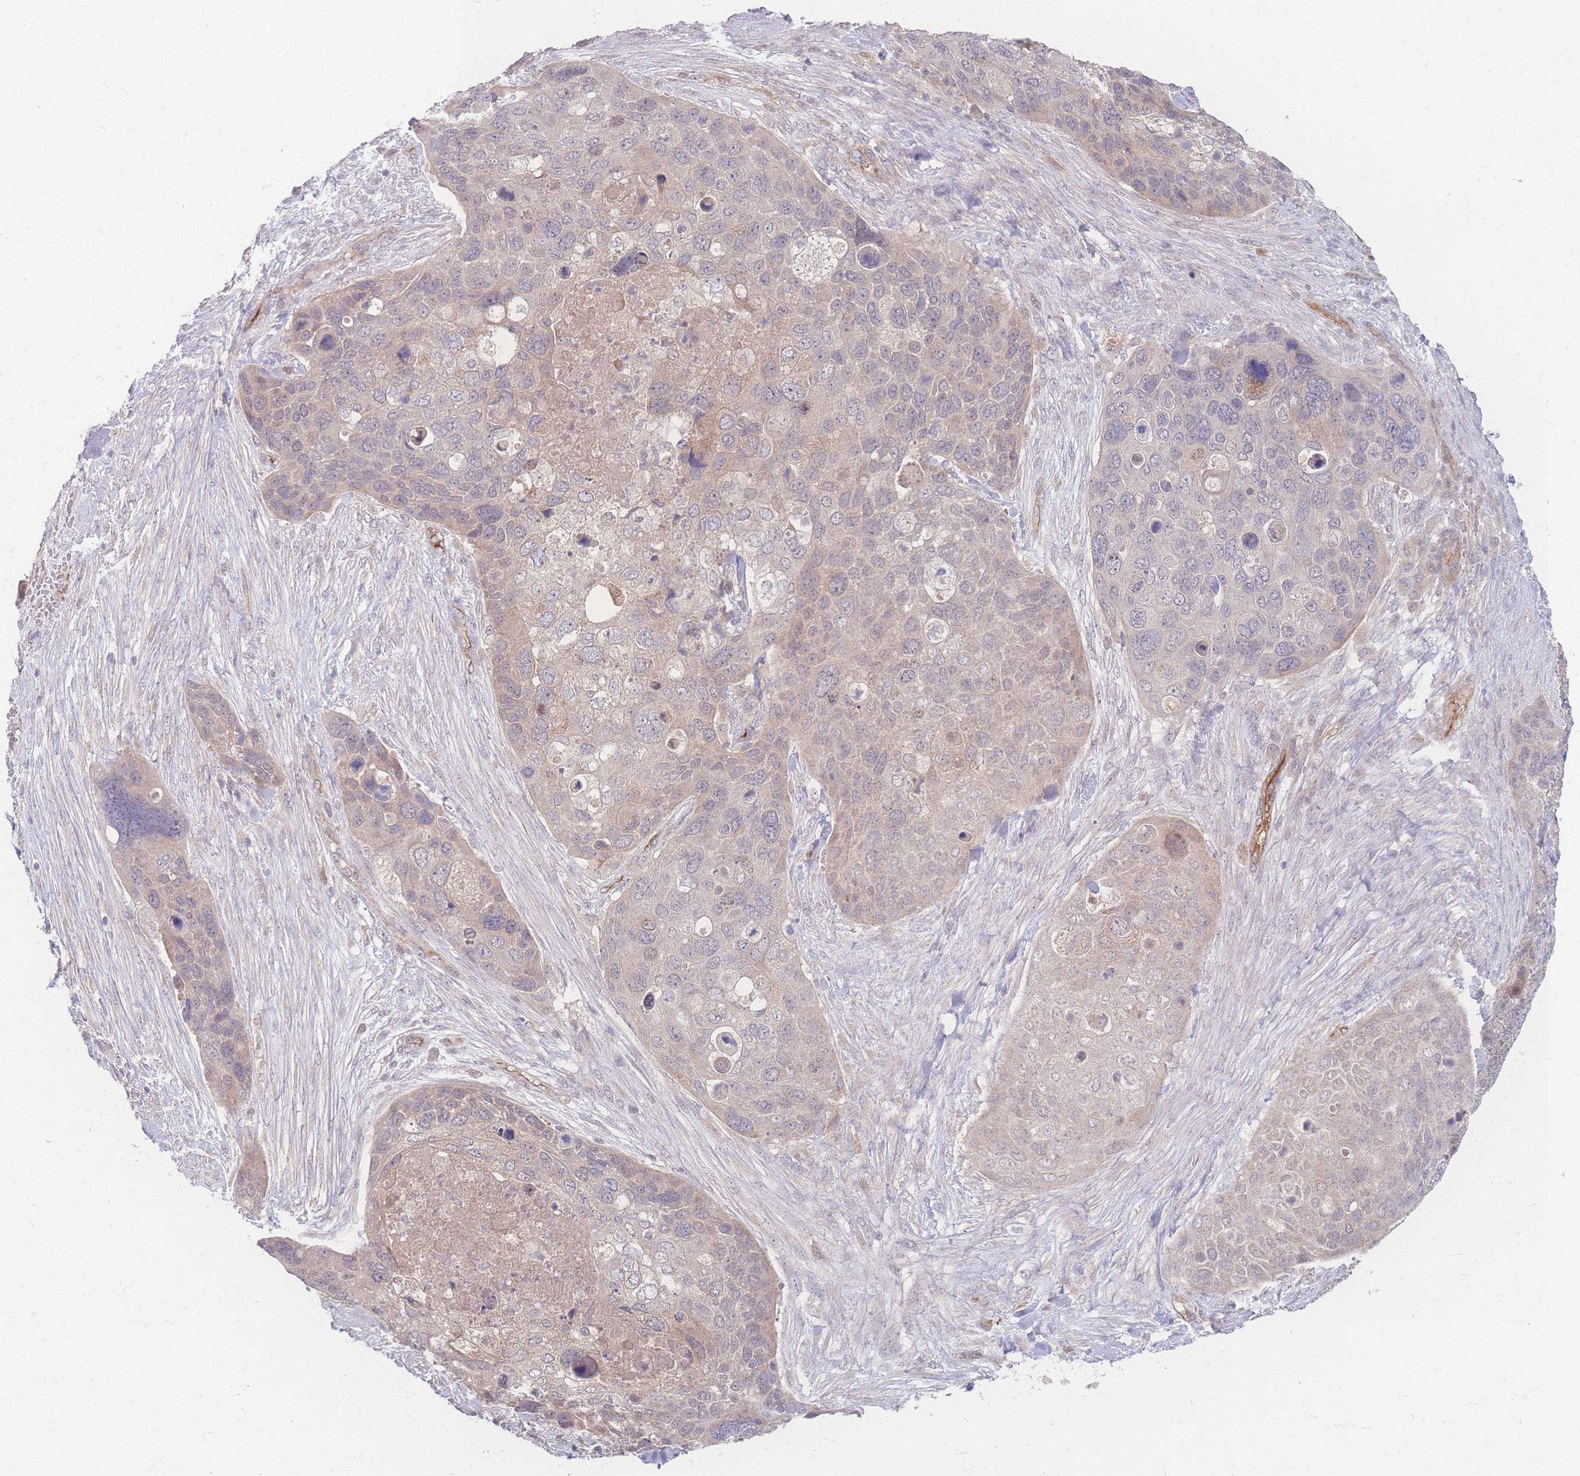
{"staining": {"intensity": "negative", "quantity": "none", "location": "none"}, "tissue": "skin cancer", "cell_type": "Tumor cells", "image_type": "cancer", "snomed": [{"axis": "morphology", "description": "Basal cell carcinoma"}, {"axis": "topography", "description": "Skin"}], "caption": "This is an IHC photomicrograph of human basal cell carcinoma (skin). There is no expression in tumor cells.", "gene": "INSR", "patient": {"sex": "female", "age": 74}}